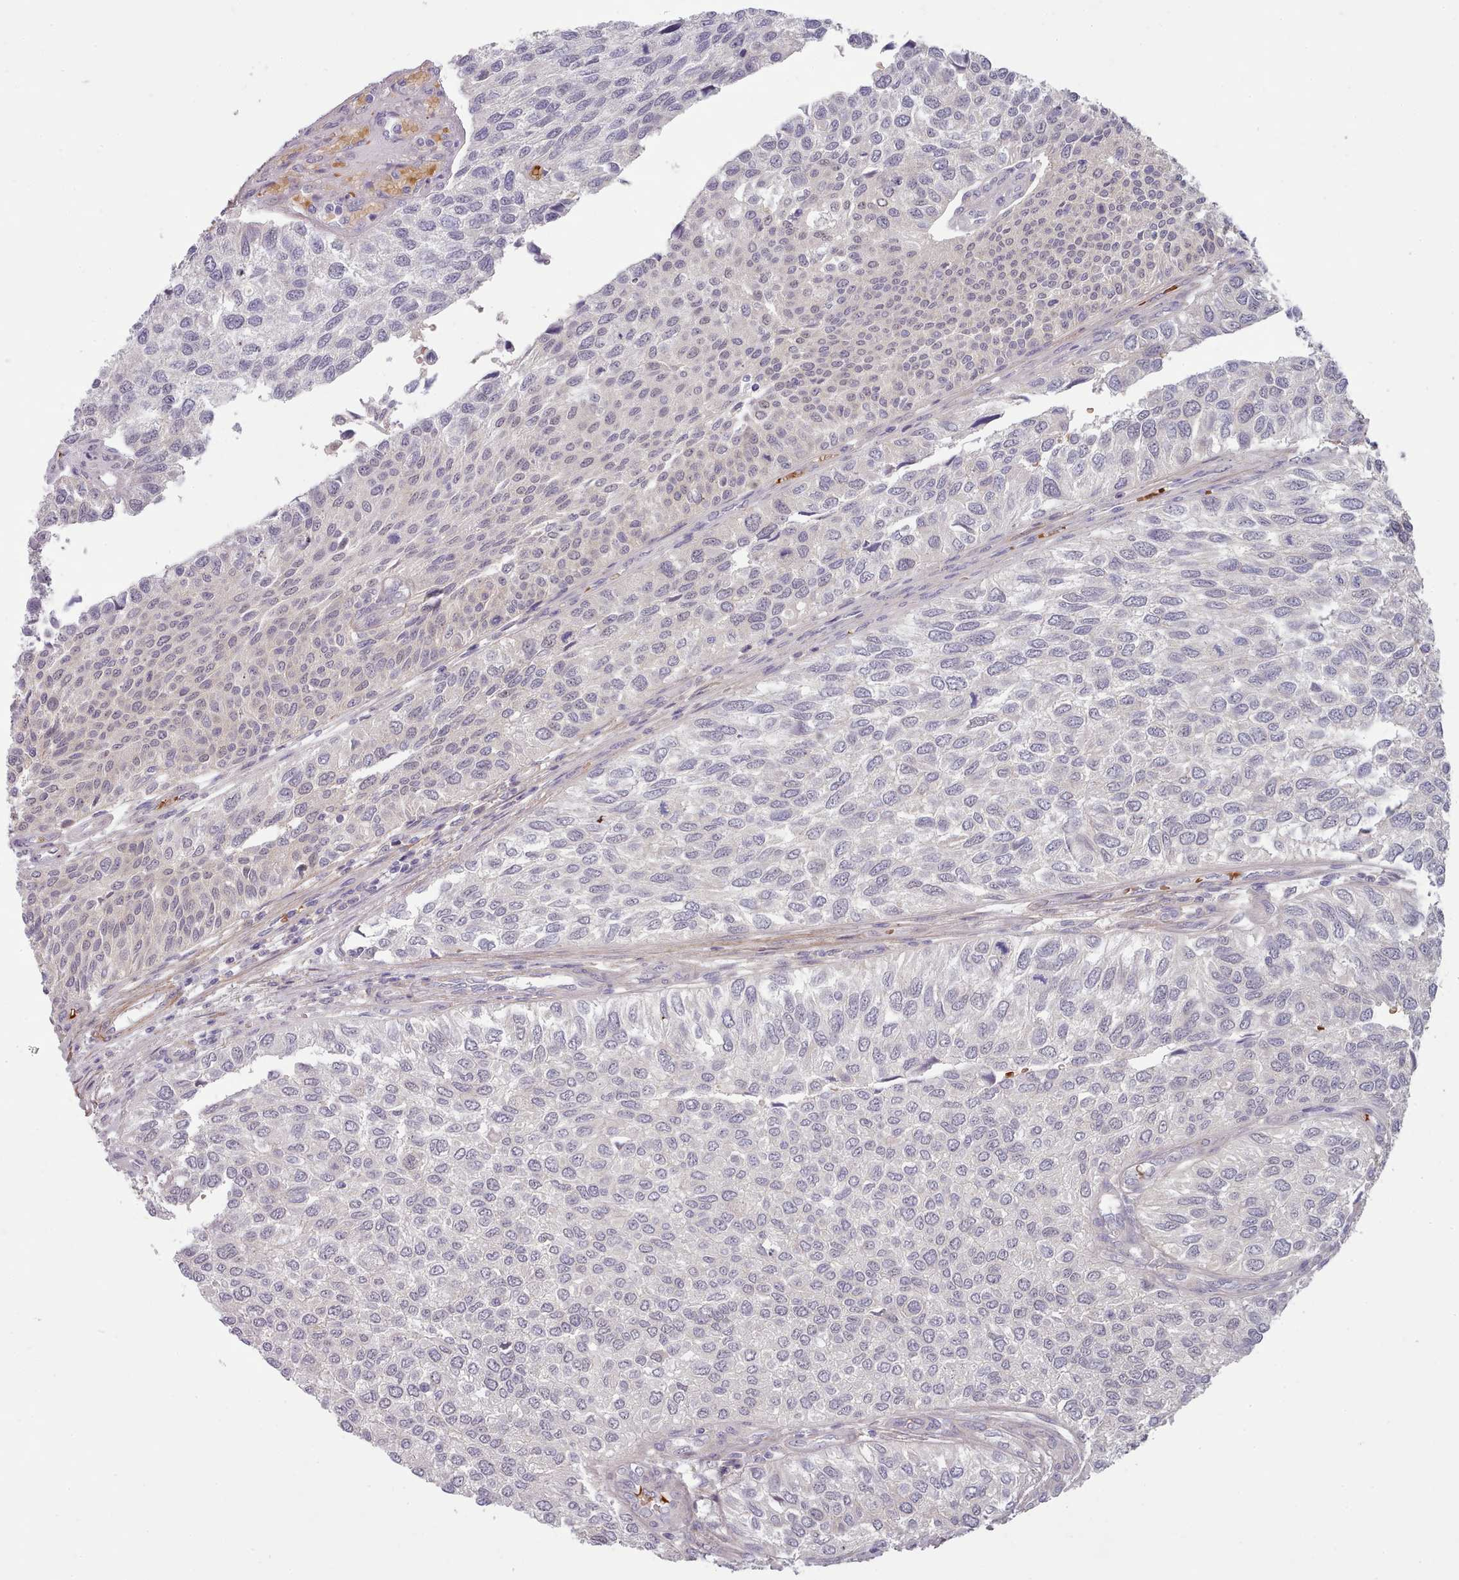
{"staining": {"intensity": "negative", "quantity": "none", "location": "none"}, "tissue": "urothelial cancer", "cell_type": "Tumor cells", "image_type": "cancer", "snomed": [{"axis": "morphology", "description": "Urothelial carcinoma, NOS"}, {"axis": "topography", "description": "Urinary bladder"}], "caption": "High power microscopy histopathology image of an immunohistochemistry histopathology image of urothelial cancer, revealing no significant positivity in tumor cells.", "gene": "CLNS1A", "patient": {"sex": "male", "age": 55}}